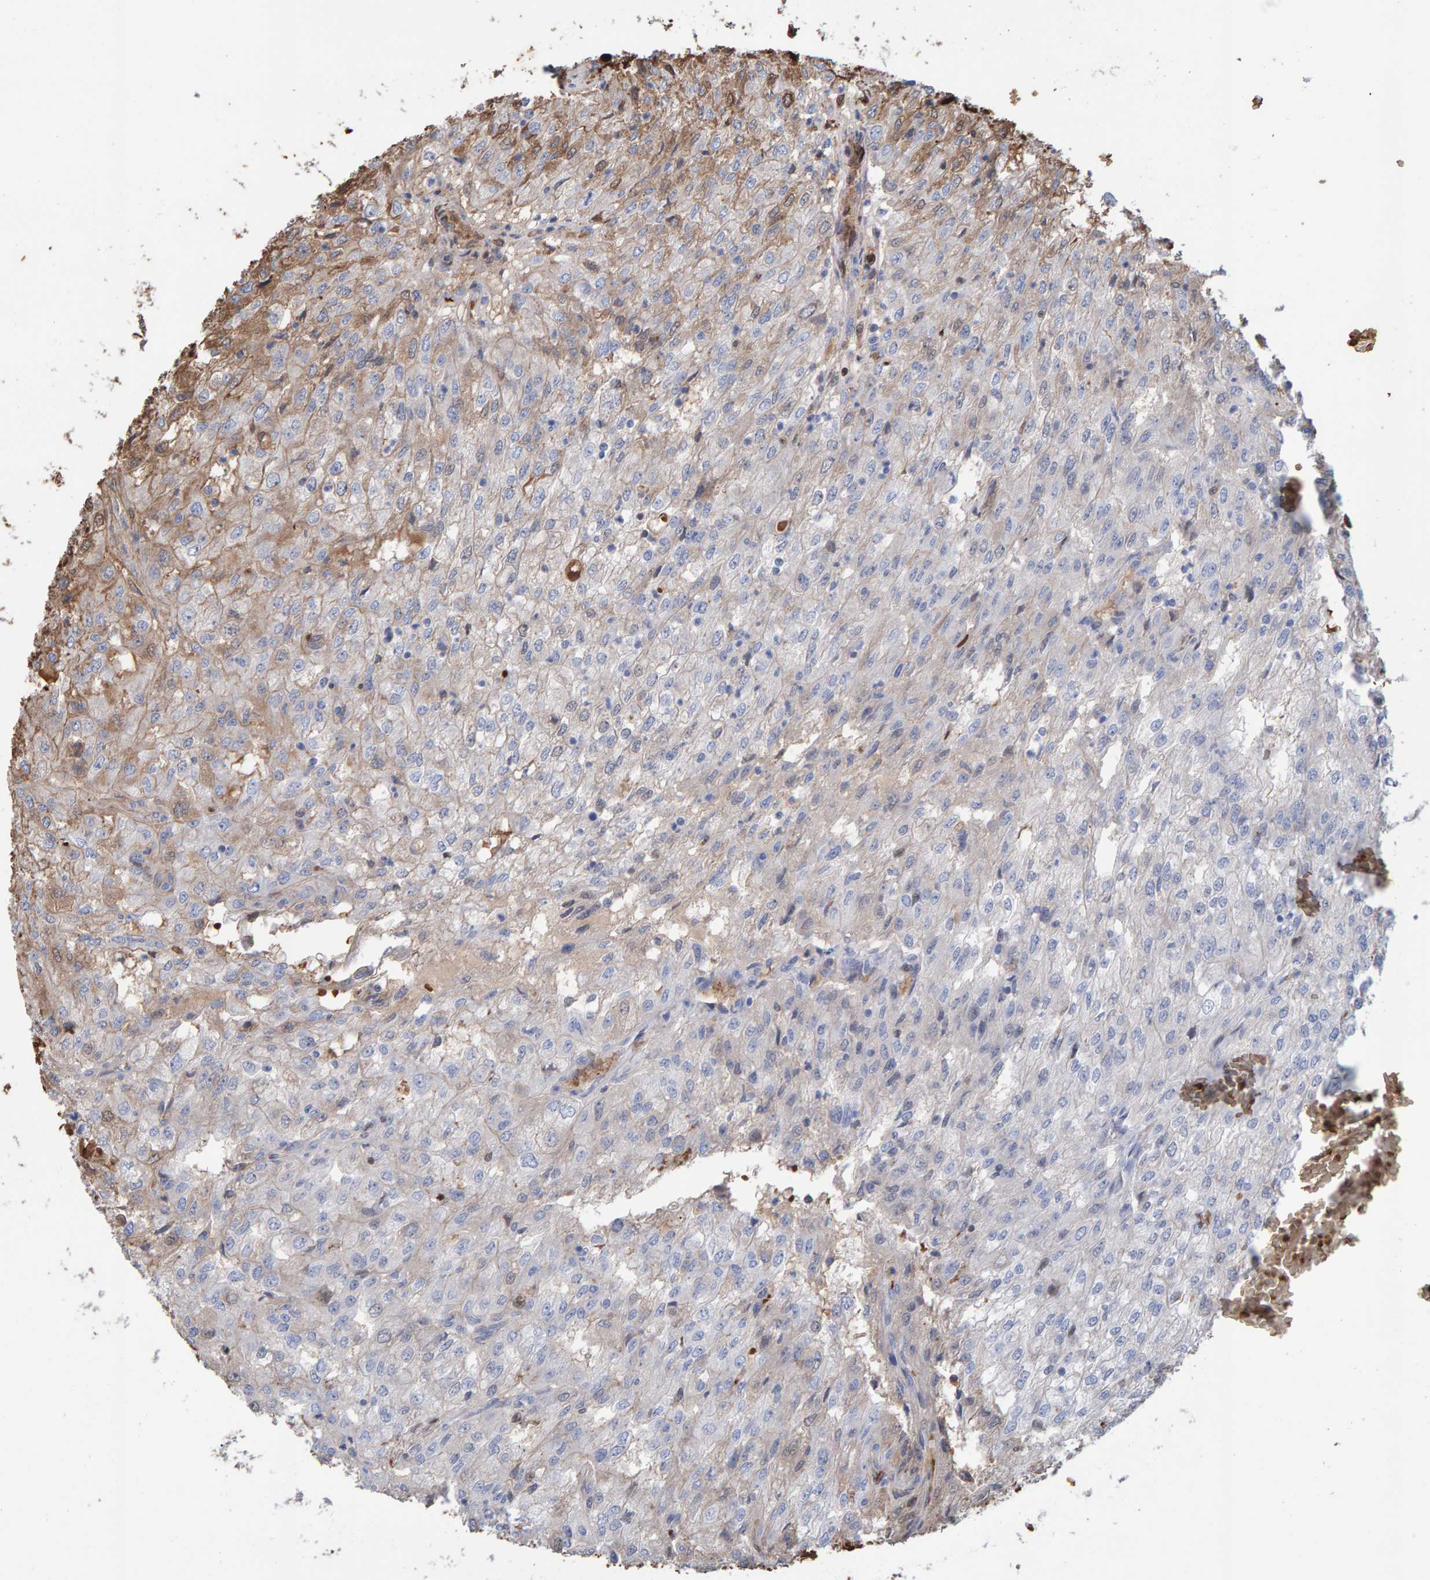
{"staining": {"intensity": "weak", "quantity": "25%-75%", "location": "cytoplasmic/membranous"}, "tissue": "renal cancer", "cell_type": "Tumor cells", "image_type": "cancer", "snomed": [{"axis": "morphology", "description": "Adenocarcinoma, NOS"}, {"axis": "topography", "description": "Kidney"}], "caption": "About 25%-75% of tumor cells in renal cancer (adenocarcinoma) demonstrate weak cytoplasmic/membranous protein staining as visualized by brown immunohistochemical staining.", "gene": "VPS9D1", "patient": {"sex": "female", "age": 54}}